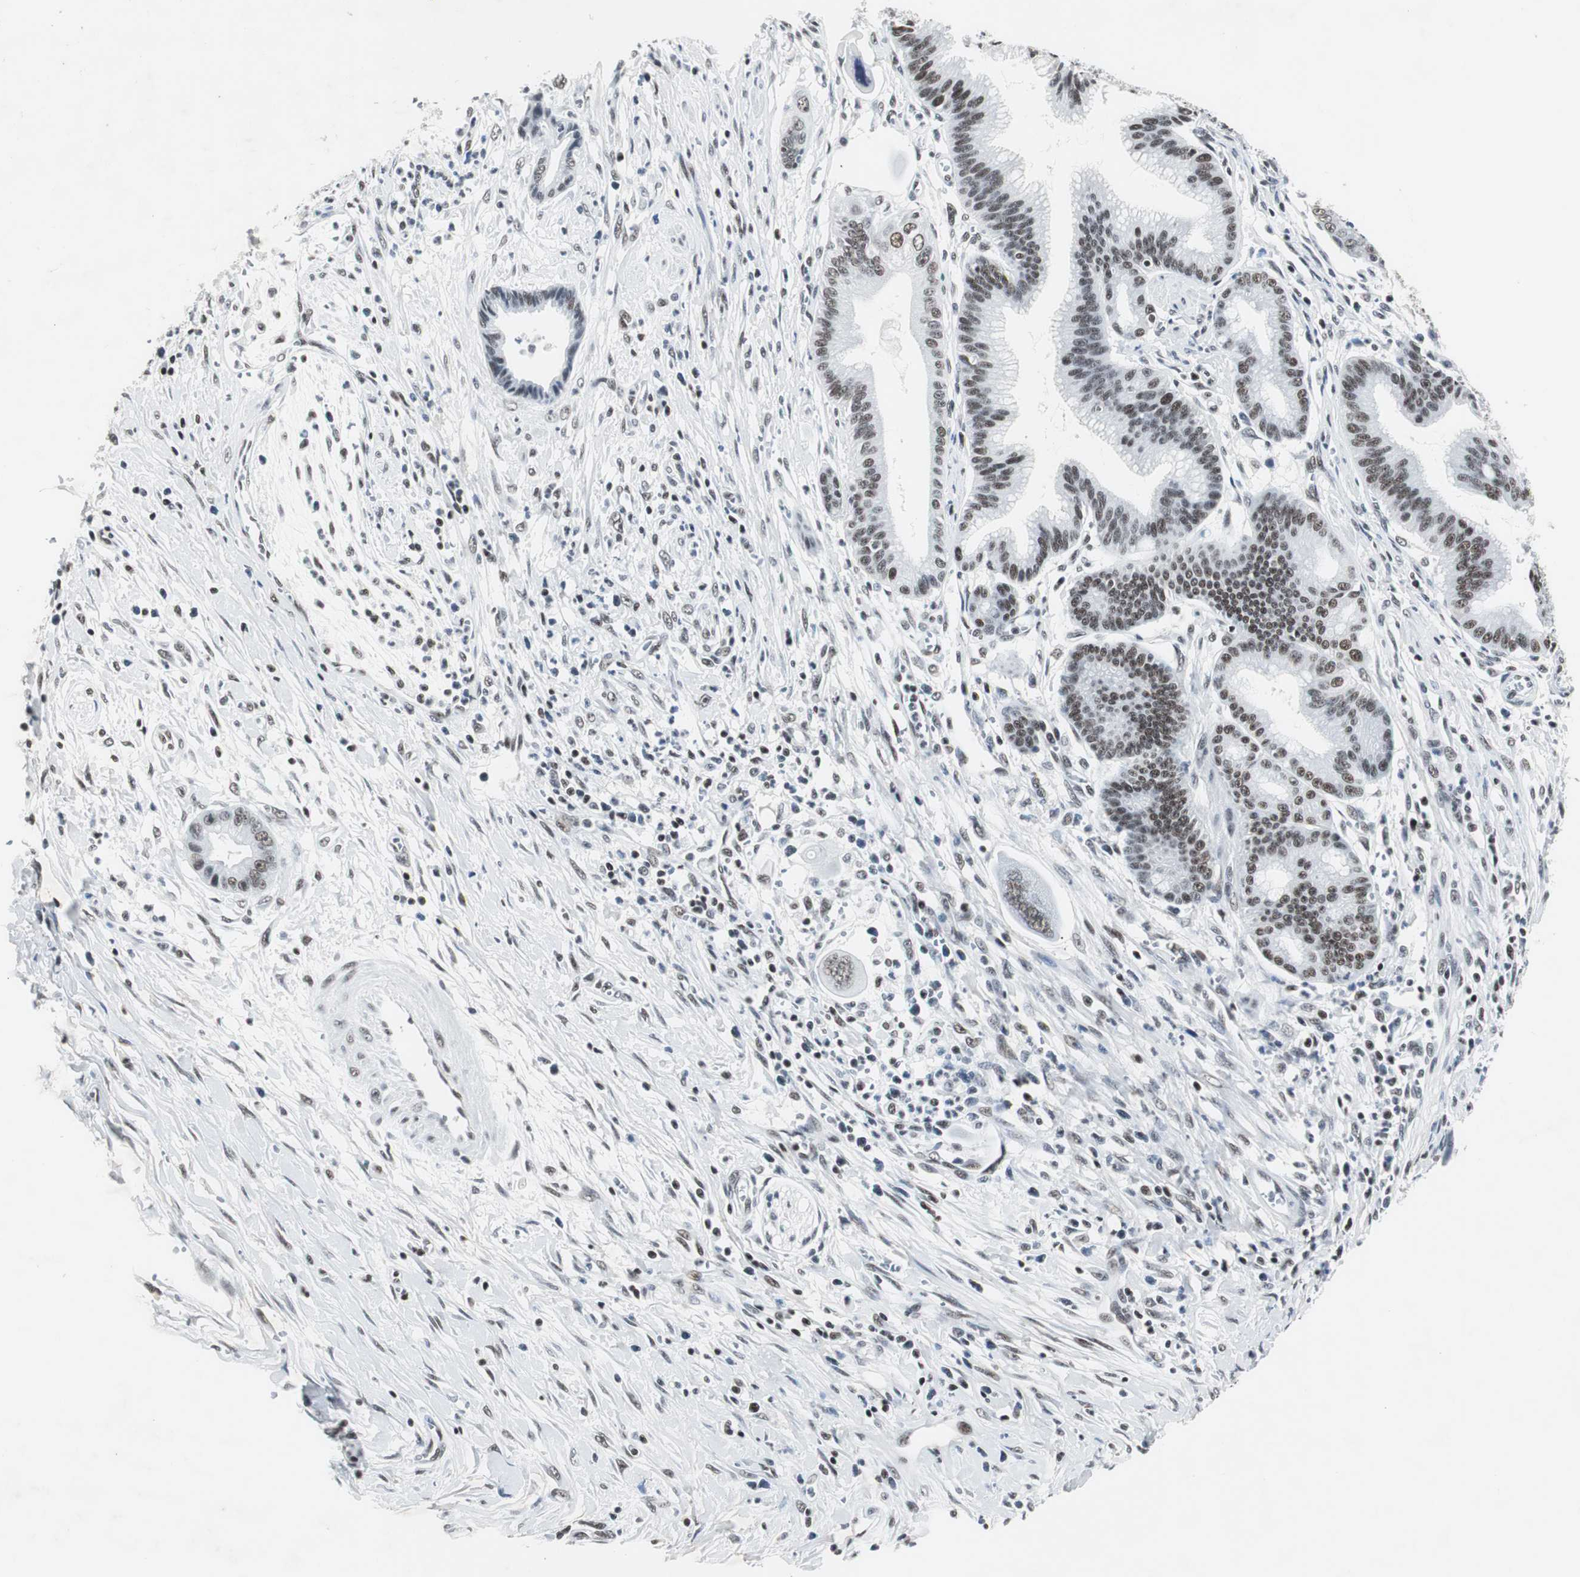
{"staining": {"intensity": "weak", "quantity": "25%-75%", "location": "nuclear"}, "tissue": "pancreatic cancer", "cell_type": "Tumor cells", "image_type": "cancer", "snomed": [{"axis": "morphology", "description": "Adenocarcinoma, NOS"}, {"axis": "topography", "description": "Pancreas"}], "caption": "Human adenocarcinoma (pancreatic) stained with a brown dye exhibits weak nuclear positive positivity in approximately 25%-75% of tumor cells.", "gene": "RAD9A", "patient": {"sex": "male", "age": 59}}